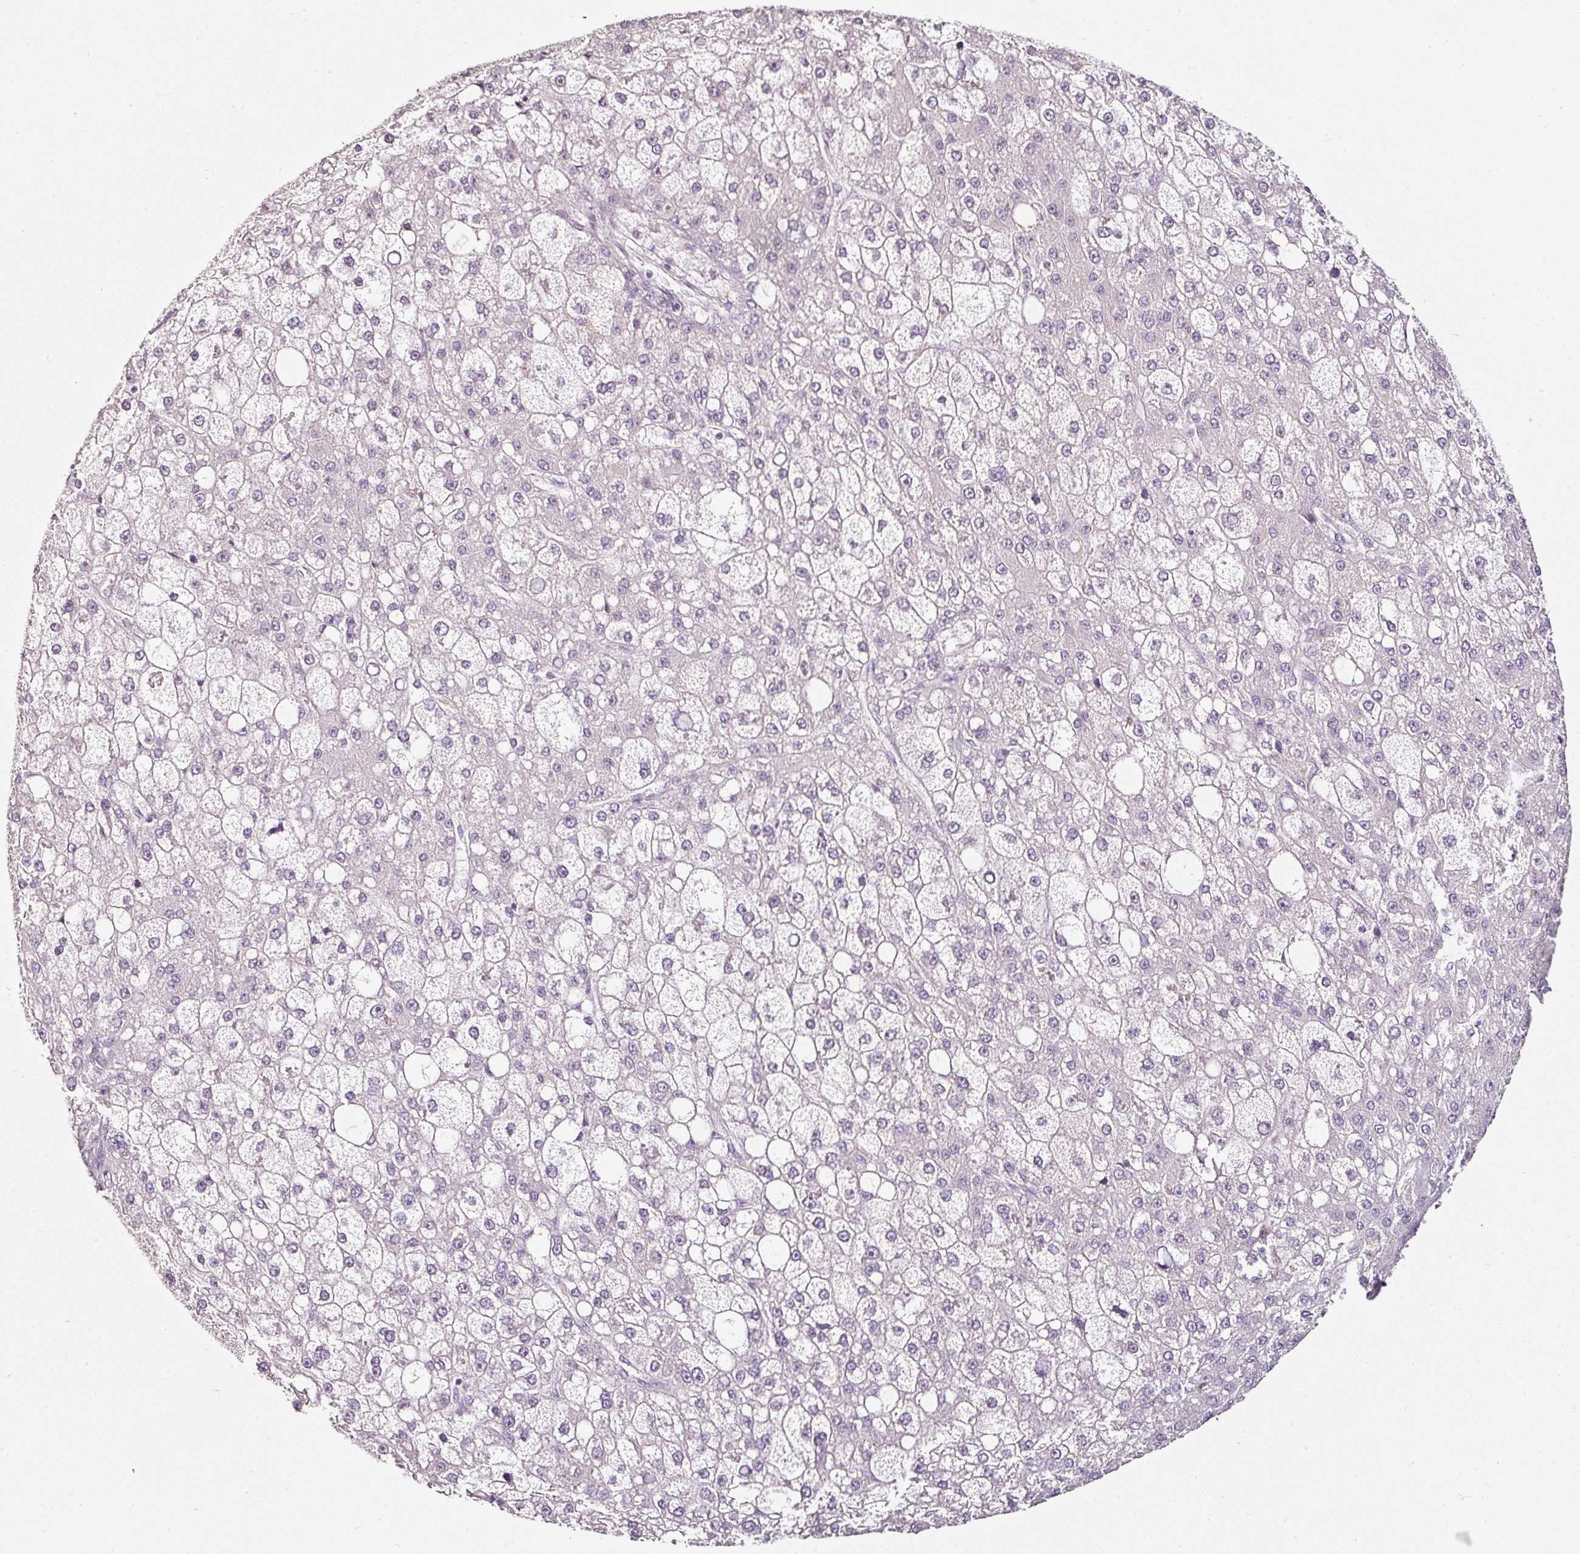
{"staining": {"intensity": "negative", "quantity": "none", "location": "none"}, "tissue": "liver cancer", "cell_type": "Tumor cells", "image_type": "cancer", "snomed": [{"axis": "morphology", "description": "Carcinoma, Hepatocellular, NOS"}, {"axis": "topography", "description": "Liver"}], "caption": "Protein analysis of hepatocellular carcinoma (liver) exhibits no significant positivity in tumor cells.", "gene": "CAP2", "patient": {"sex": "male", "age": 67}}